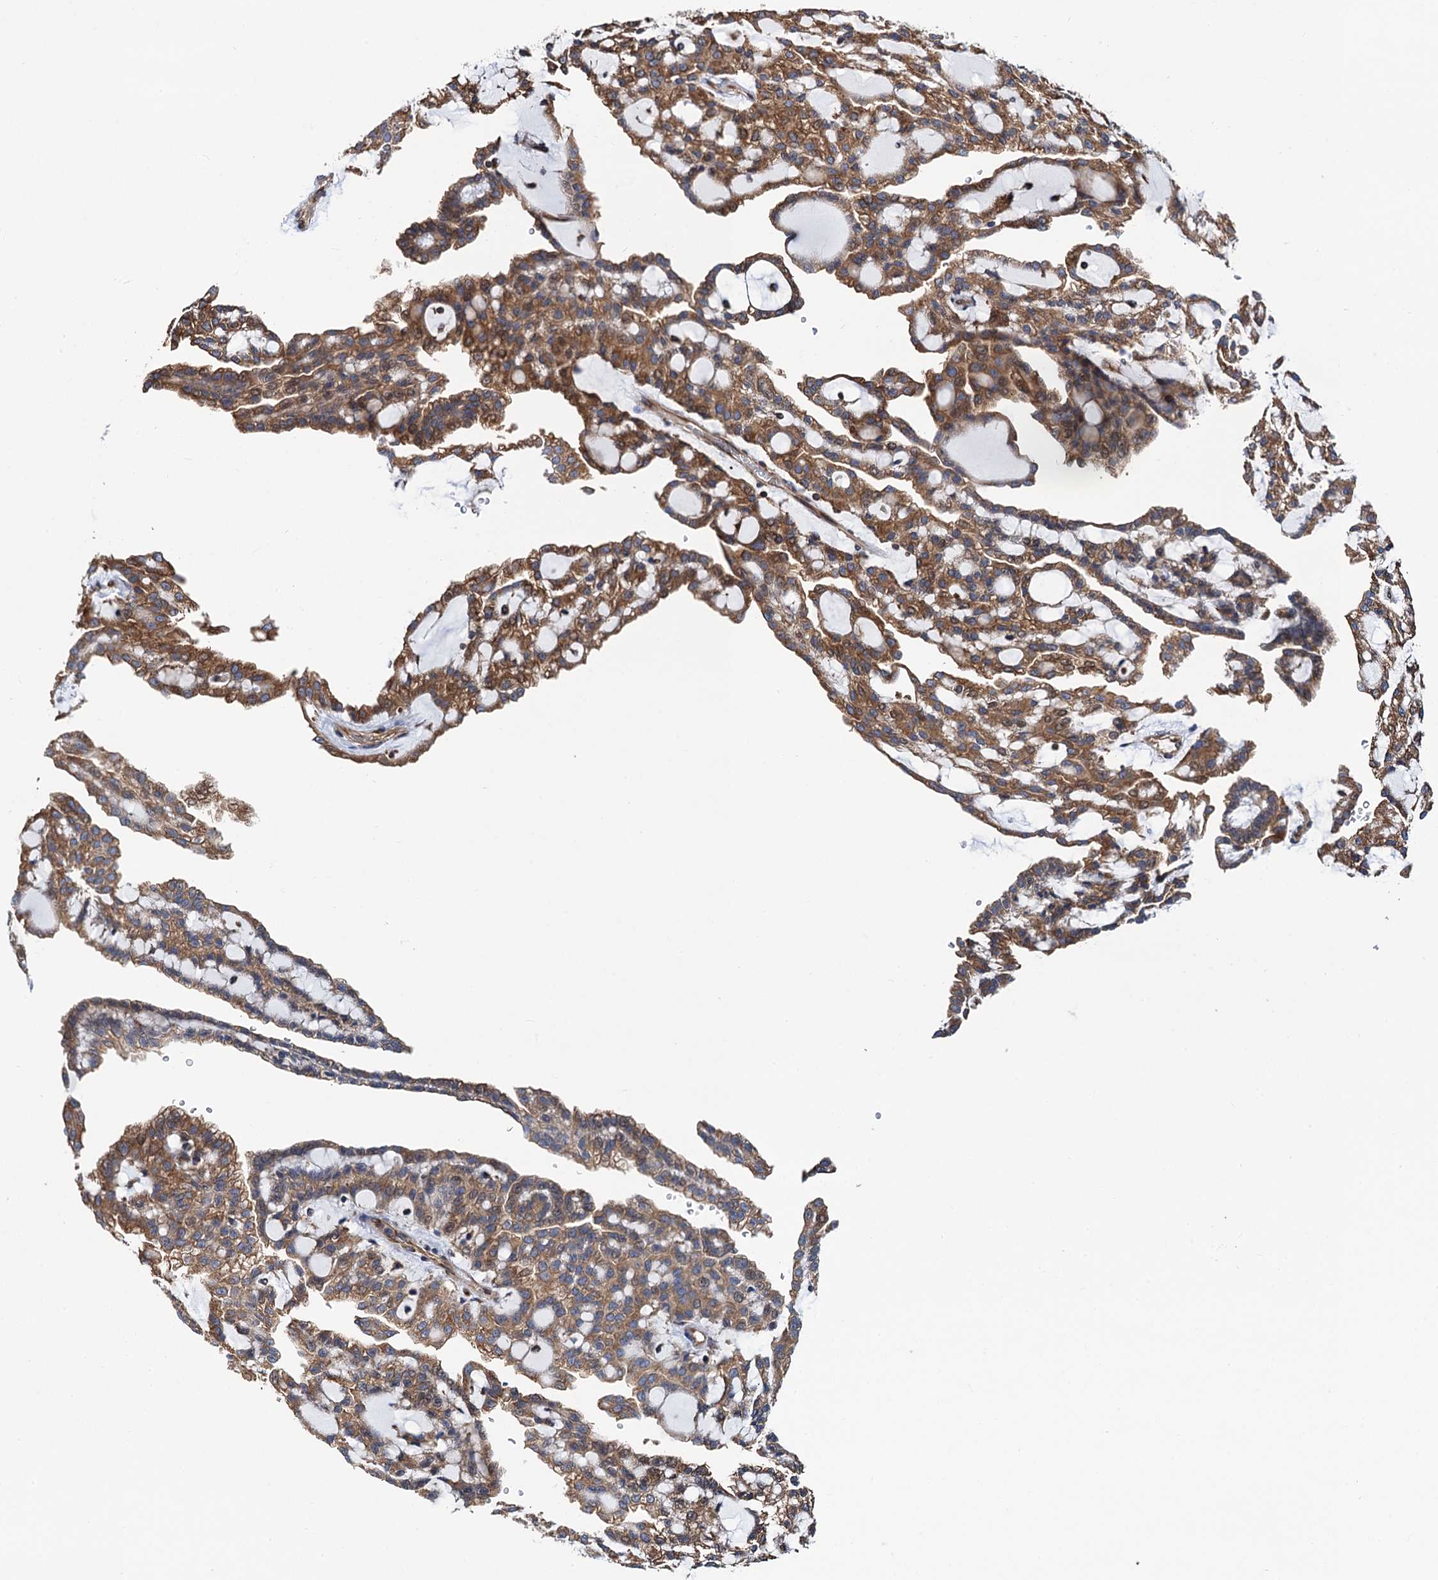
{"staining": {"intensity": "strong", "quantity": ">75%", "location": "cytoplasmic/membranous"}, "tissue": "renal cancer", "cell_type": "Tumor cells", "image_type": "cancer", "snomed": [{"axis": "morphology", "description": "Adenocarcinoma, NOS"}, {"axis": "topography", "description": "Kidney"}], "caption": "High-magnification brightfield microscopy of renal cancer (adenocarcinoma) stained with DAB (brown) and counterstained with hematoxylin (blue). tumor cells exhibit strong cytoplasmic/membranous expression is present in about>75% of cells. (IHC, brightfield microscopy, high magnification).", "gene": "SLC12A7", "patient": {"sex": "male", "age": 63}}